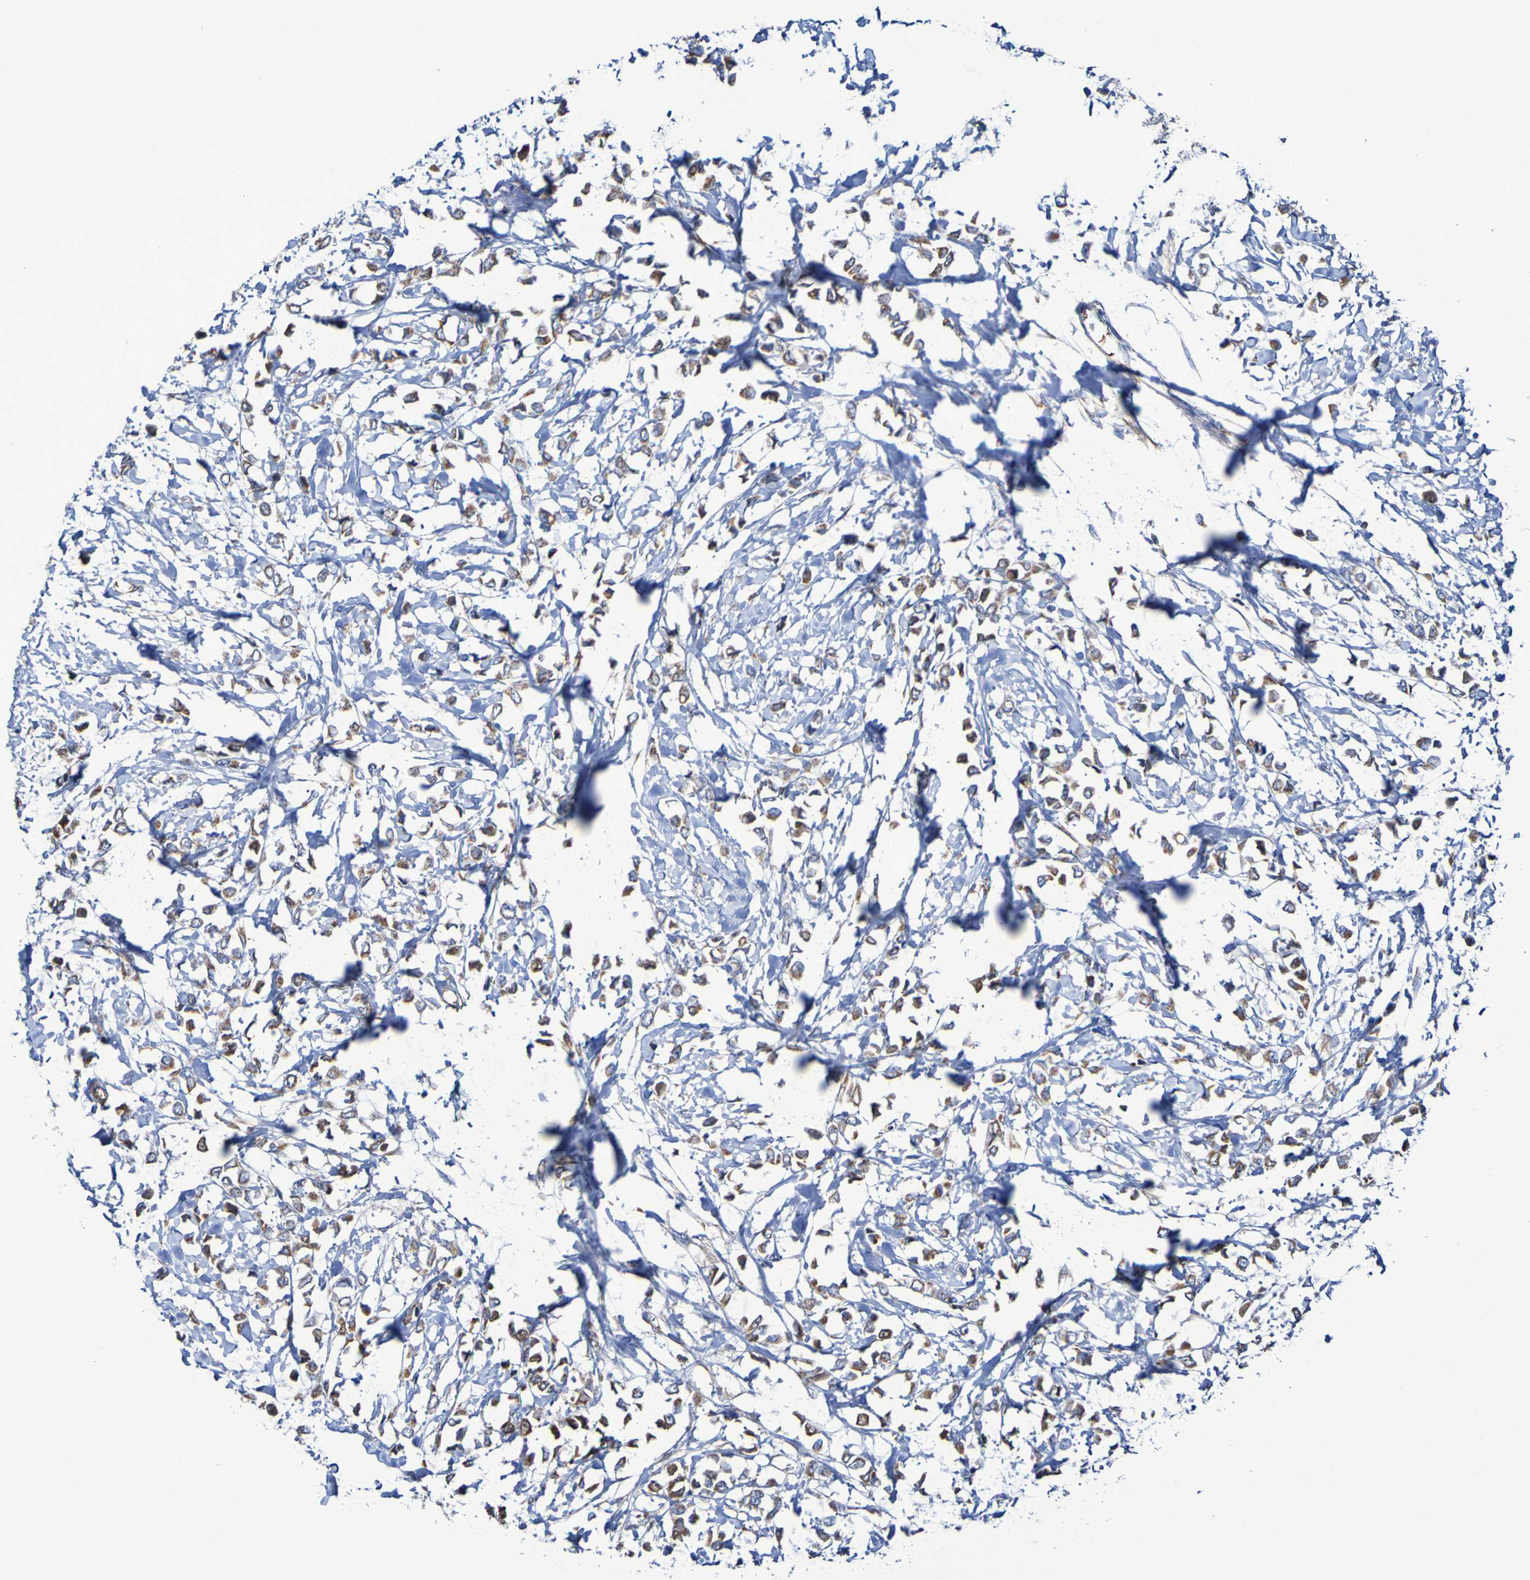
{"staining": {"intensity": "moderate", "quantity": ">75%", "location": "cytoplasmic/membranous"}, "tissue": "breast cancer", "cell_type": "Tumor cells", "image_type": "cancer", "snomed": [{"axis": "morphology", "description": "Lobular carcinoma"}, {"axis": "topography", "description": "Breast"}], "caption": "Breast lobular carcinoma stained with a protein marker demonstrates moderate staining in tumor cells.", "gene": "CNTN2", "patient": {"sex": "female", "age": 51}}